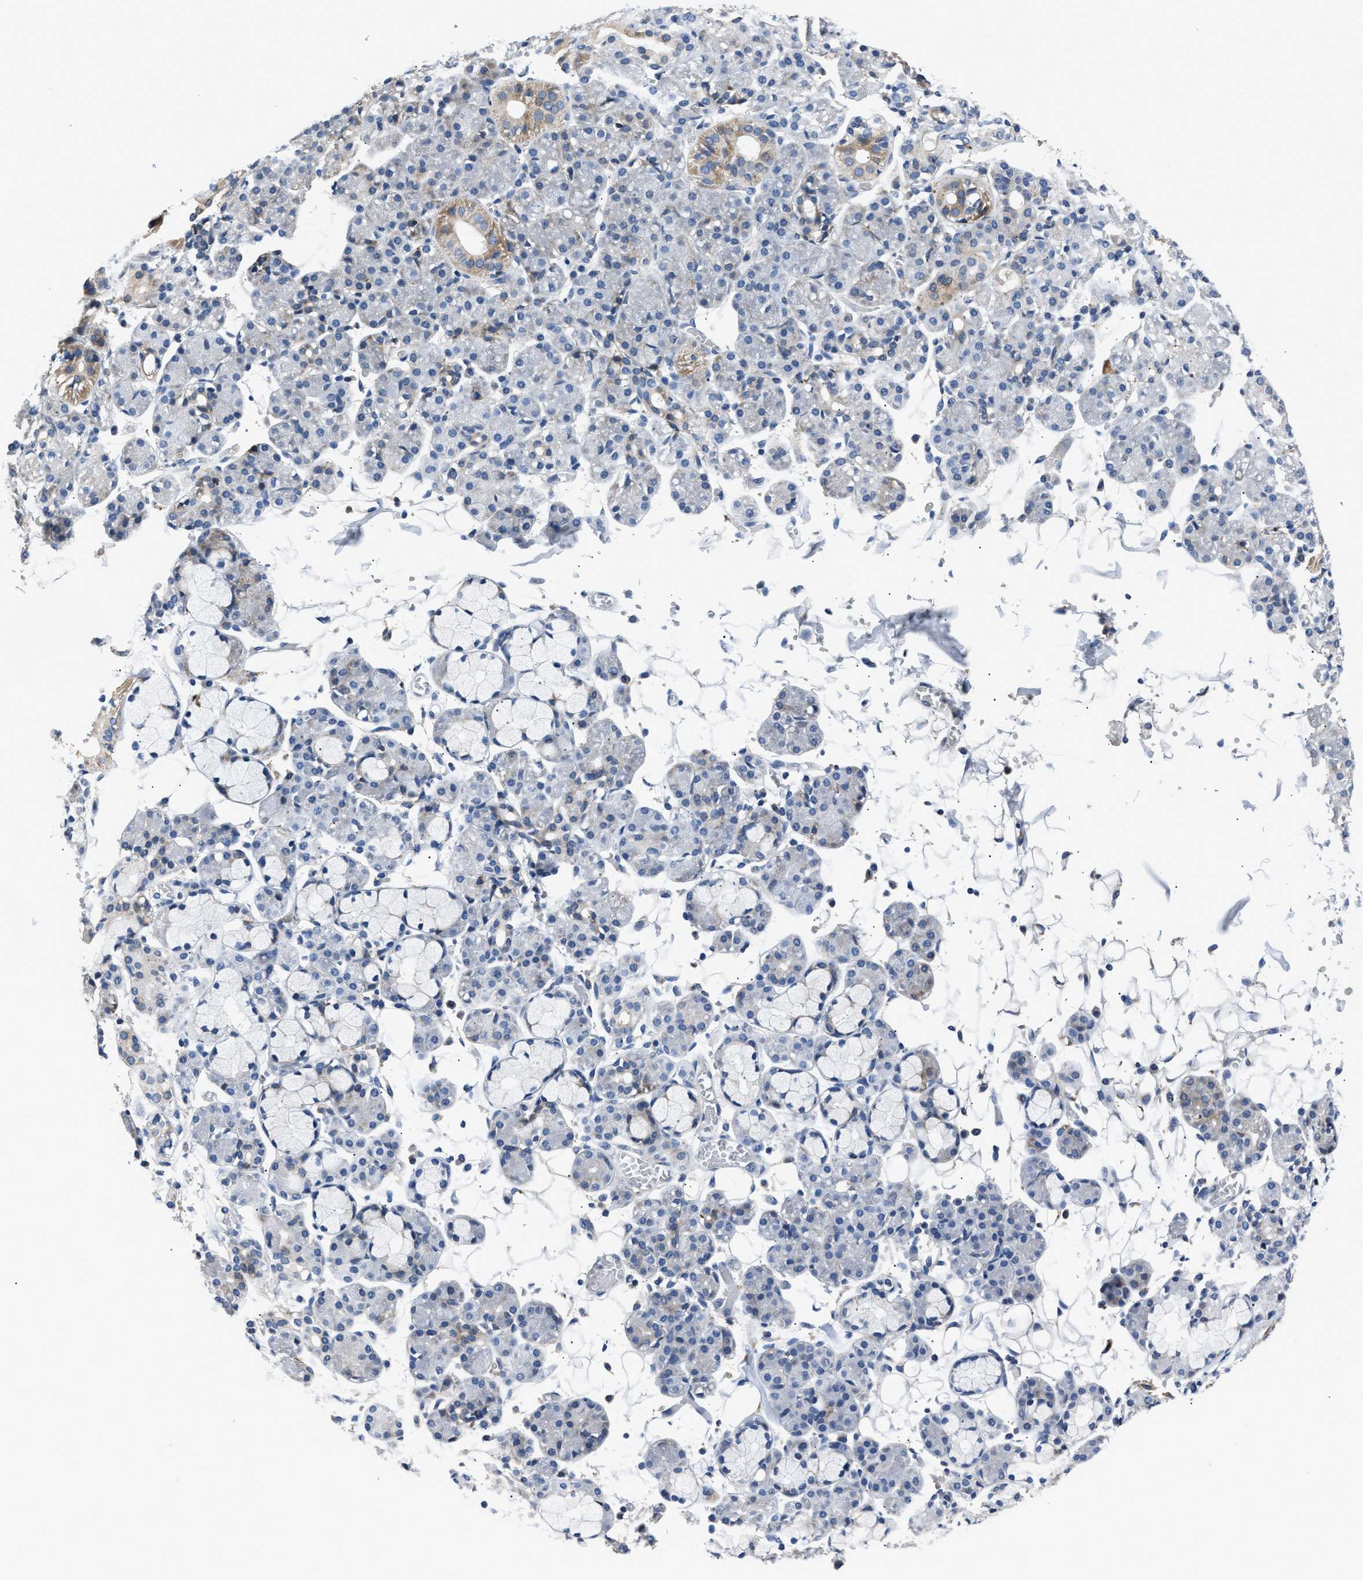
{"staining": {"intensity": "weak", "quantity": "<25%", "location": "cytoplasmic/membranous"}, "tissue": "salivary gland", "cell_type": "Glandular cells", "image_type": "normal", "snomed": [{"axis": "morphology", "description": "Normal tissue, NOS"}, {"axis": "topography", "description": "Salivary gland"}], "caption": "The micrograph demonstrates no significant staining in glandular cells of salivary gland. Brightfield microscopy of IHC stained with DAB (3,3'-diaminobenzidine) (brown) and hematoxylin (blue), captured at high magnification.", "gene": "DNAJC24", "patient": {"sex": "male", "age": 63}}